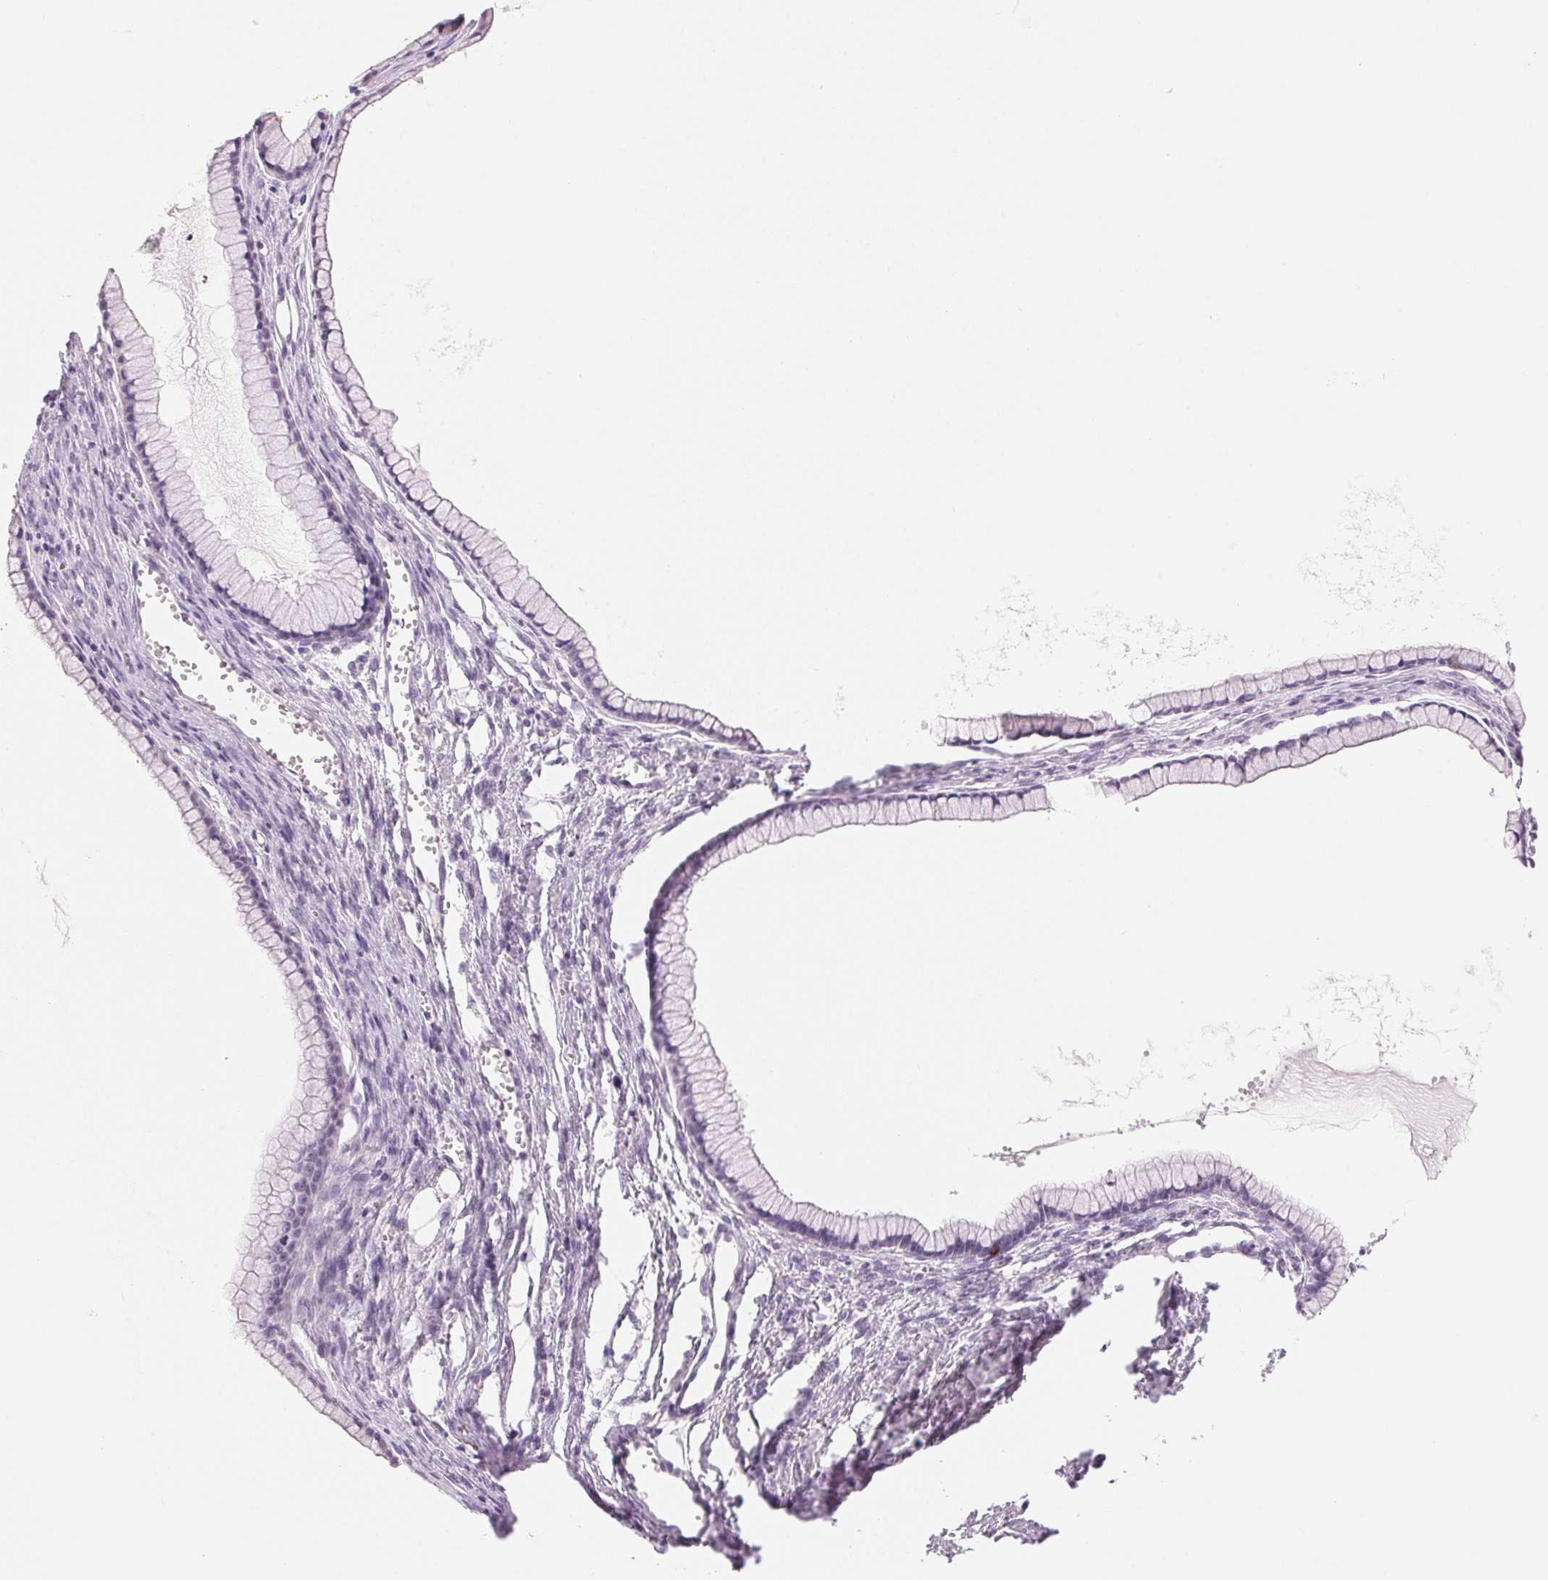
{"staining": {"intensity": "negative", "quantity": "none", "location": "none"}, "tissue": "ovarian cancer", "cell_type": "Tumor cells", "image_type": "cancer", "snomed": [{"axis": "morphology", "description": "Cystadenocarcinoma, mucinous, NOS"}, {"axis": "topography", "description": "Ovary"}], "caption": "DAB immunohistochemical staining of human ovarian cancer displays no significant positivity in tumor cells.", "gene": "CYP11B1", "patient": {"sex": "female", "age": 41}}